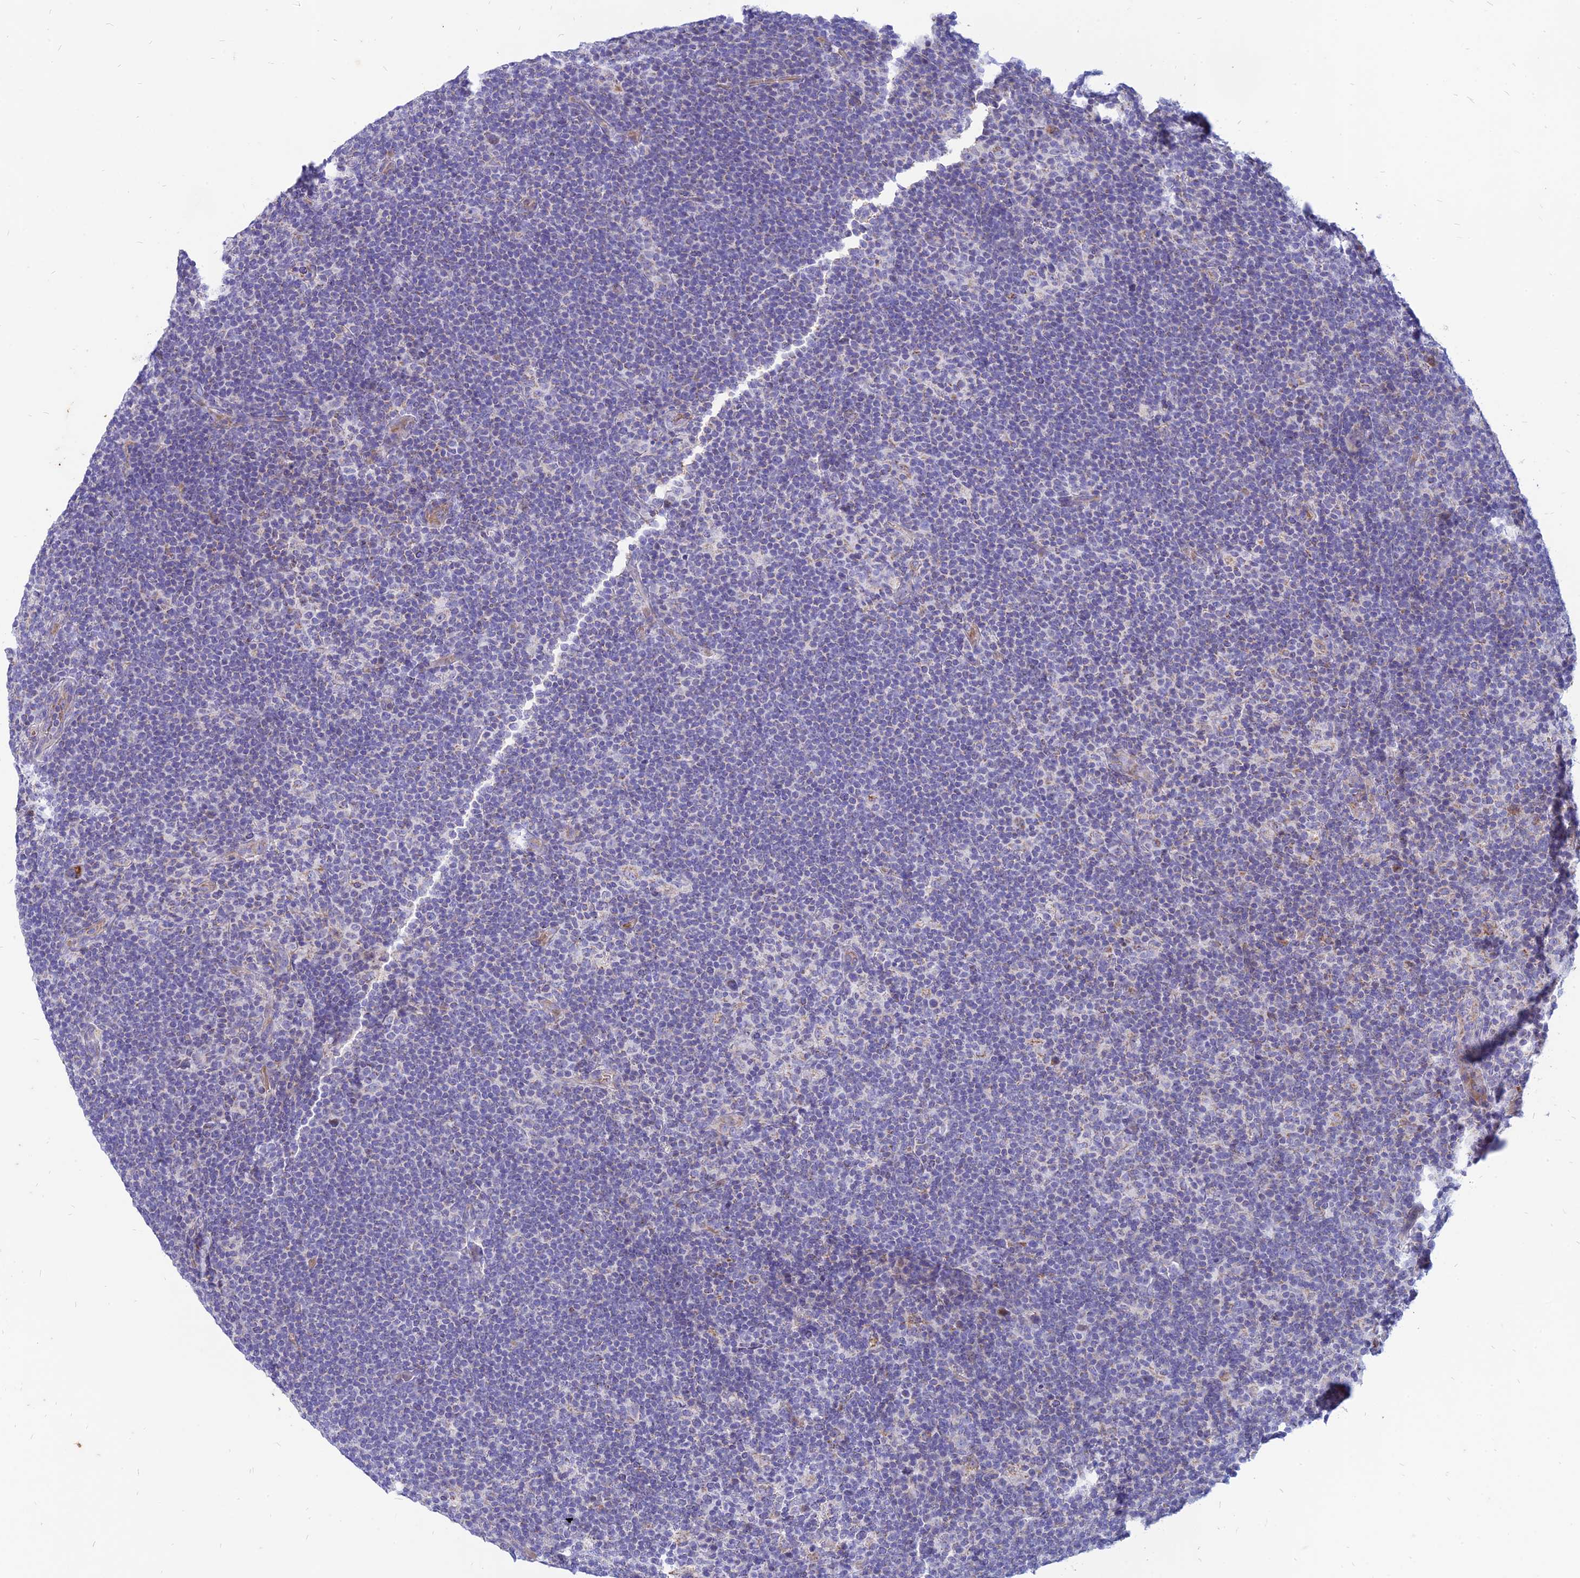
{"staining": {"intensity": "negative", "quantity": "none", "location": "none"}, "tissue": "lymphoma", "cell_type": "Tumor cells", "image_type": "cancer", "snomed": [{"axis": "morphology", "description": "Hodgkin's disease, NOS"}, {"axis": "topography", "description": "Lymph node"}], "caption": "Immunohistochemistry (IHC) of lymphoma demonstrates no positivity in tumor cells.", "gene": "HHAT", "patient": {"sex": "female", "age": 57}}